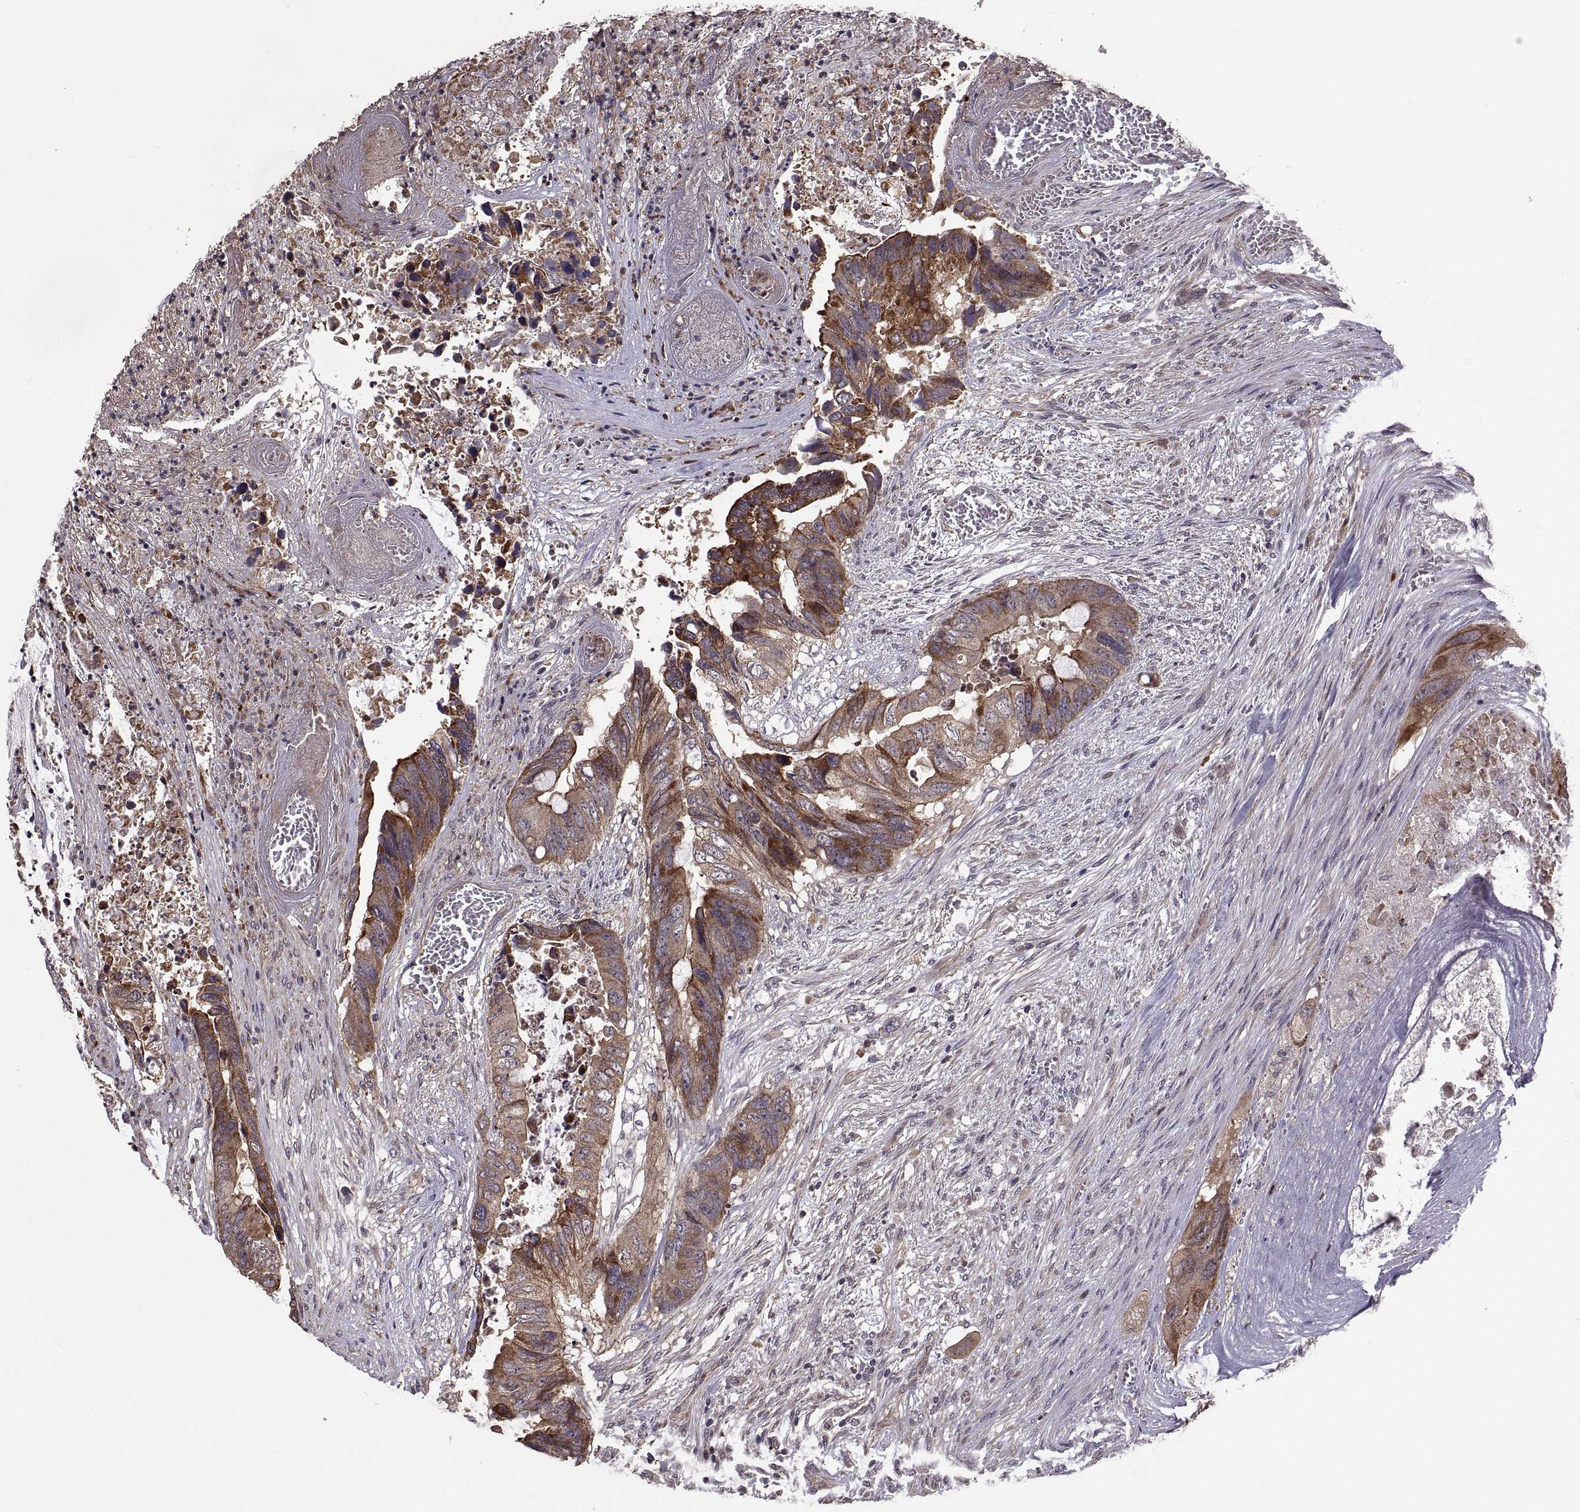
{"staining": {"intensity": "strong", "quantity": "25%-75%", "location": "cytoplasmic/membranous"}, "tissue": "colorectal cancer", "cell_type": "Tumor cells", "image_type": "cancer", "snomed": [{"axis": "morphology", "description": "Adenocarcinoma, NOS"}, {"axis": "topography", "description": "Rectum"}], "caption": "The immunohistochemical stain shows strong cytoplasmic/membranous expression in tumor cells of colorectal cancer tissue.", "gene": "PMM2", "patient": {"sex": "male", "age": 63}}